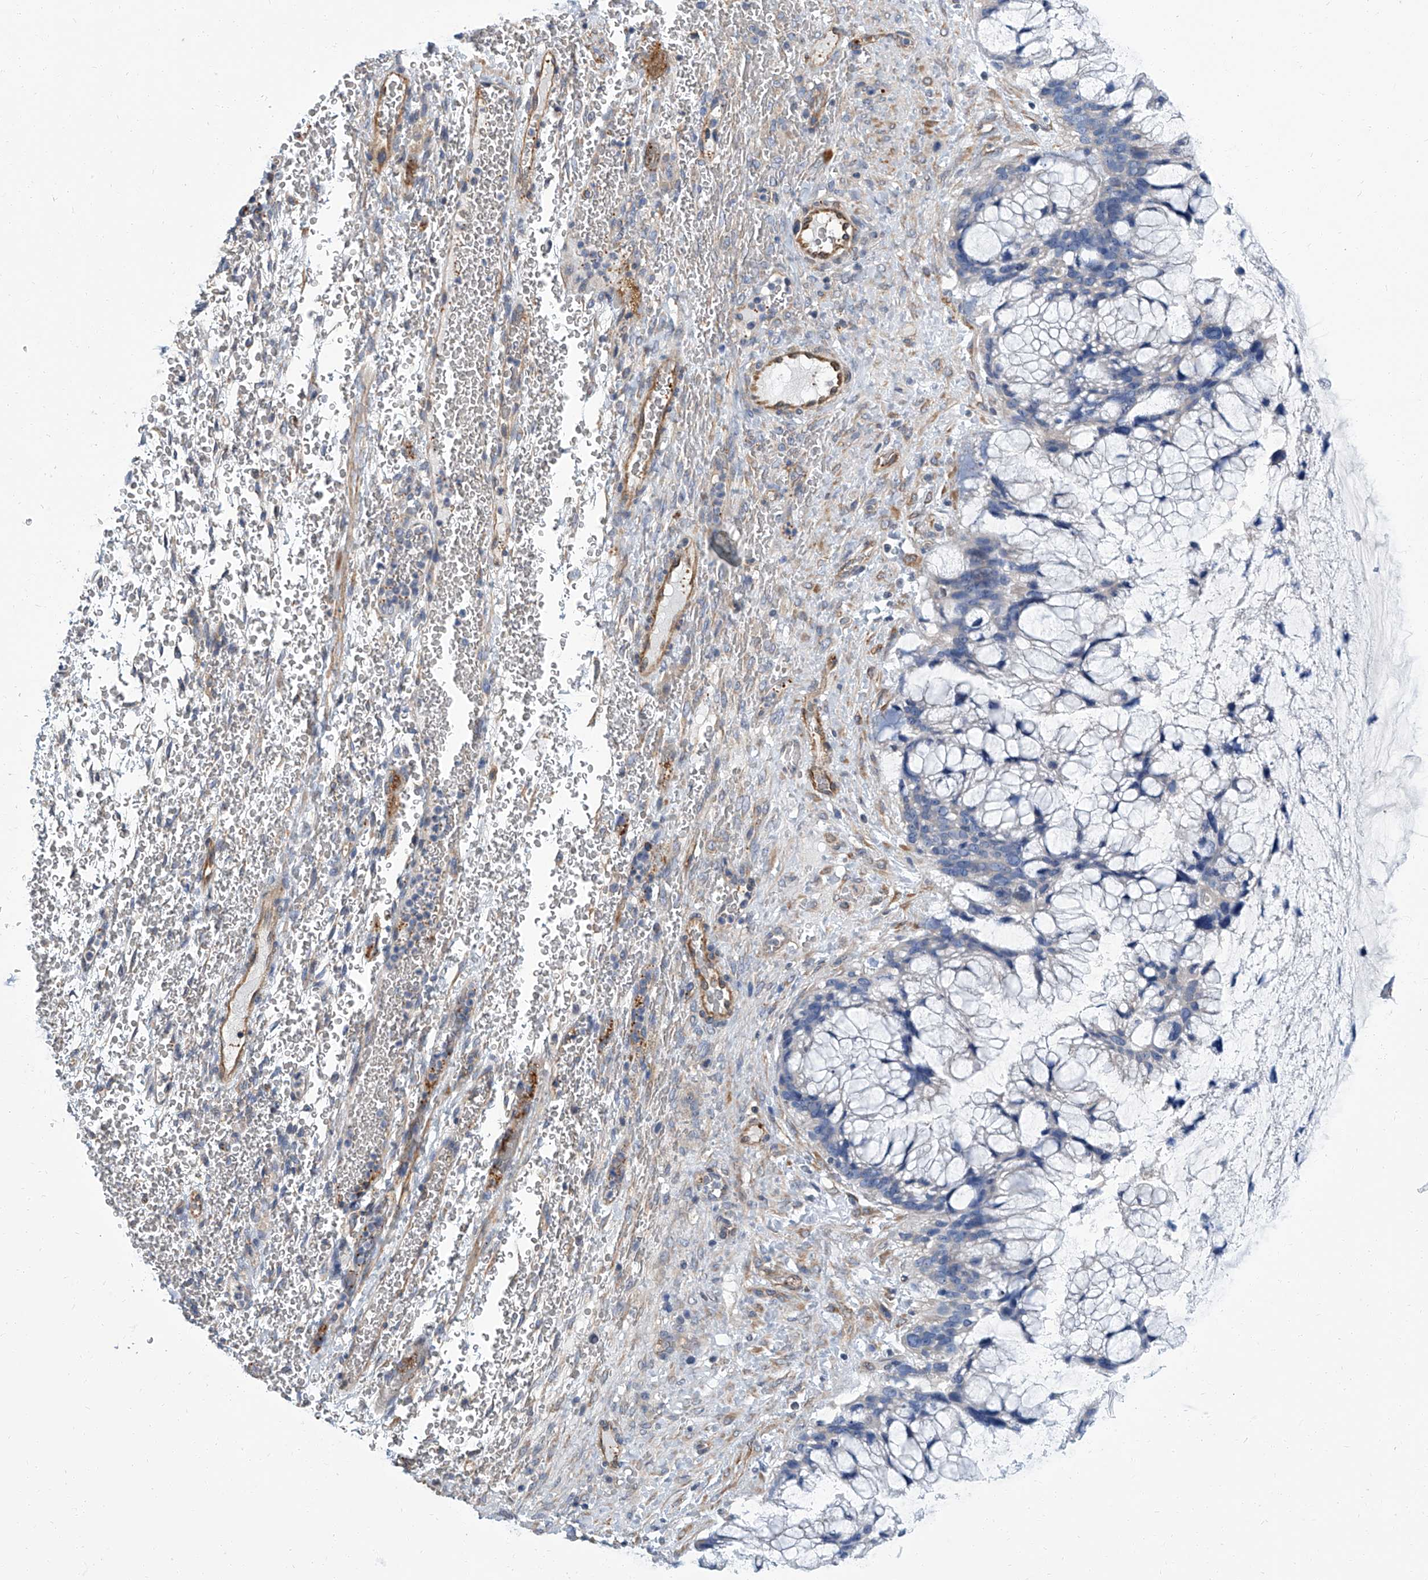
{"staining": {"intensity": "negative", "quantity": "none", "location": "none"}, "tissue": "ovarian cancer", "cell_type": "Tumor cells", "image_type": "cancer", "snomed": [{"axis": "morphology", "description": "Cystadenocarcinoma, mucinous, NOS"}, {"axis": "topography", "description": "Ovary"}], "caption": "Tumor cells show no significant expression in ovarian cancer.", "gene": "PSMB10", "patient": {"sex": "female", "age": 37}}